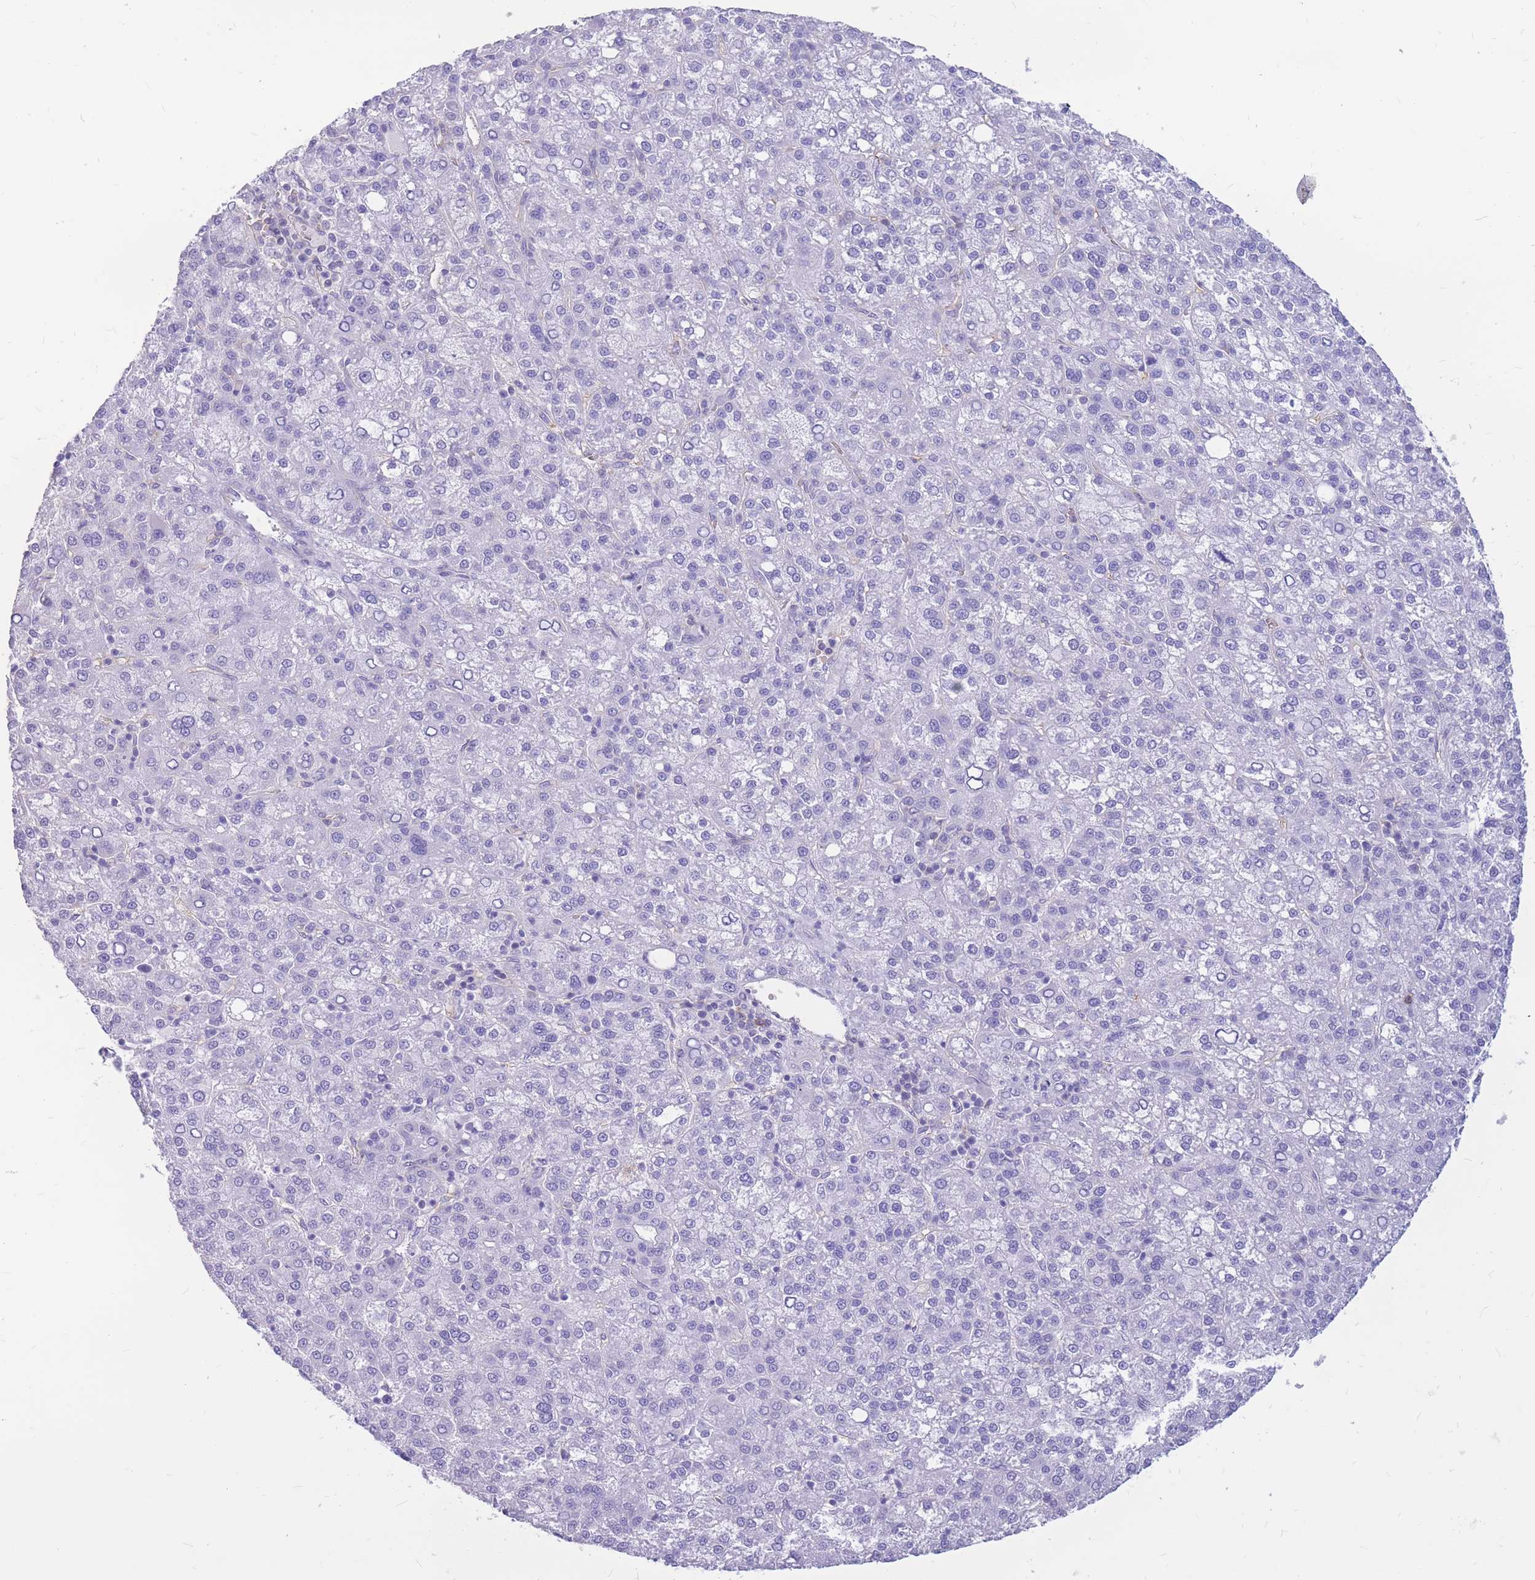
{"staining": {"intensity": "negative", "quantity": "none", "location": "none"}, "tissue": "liver cancer", "cell_type": "Tumor cells", "image_type": "cancer", "snomed": [{"axis": "morphology", "description": "Carcinoma, Hepatocellular, NOS"}, {"axis": "topography", "description": "Liver"}], "caption": "The photomicrograph reveals no staining of tumor cells in liver hepatocellular carcinoma.", "gene": "ADD2", "patient": {"sex": "female", "age": 58}}